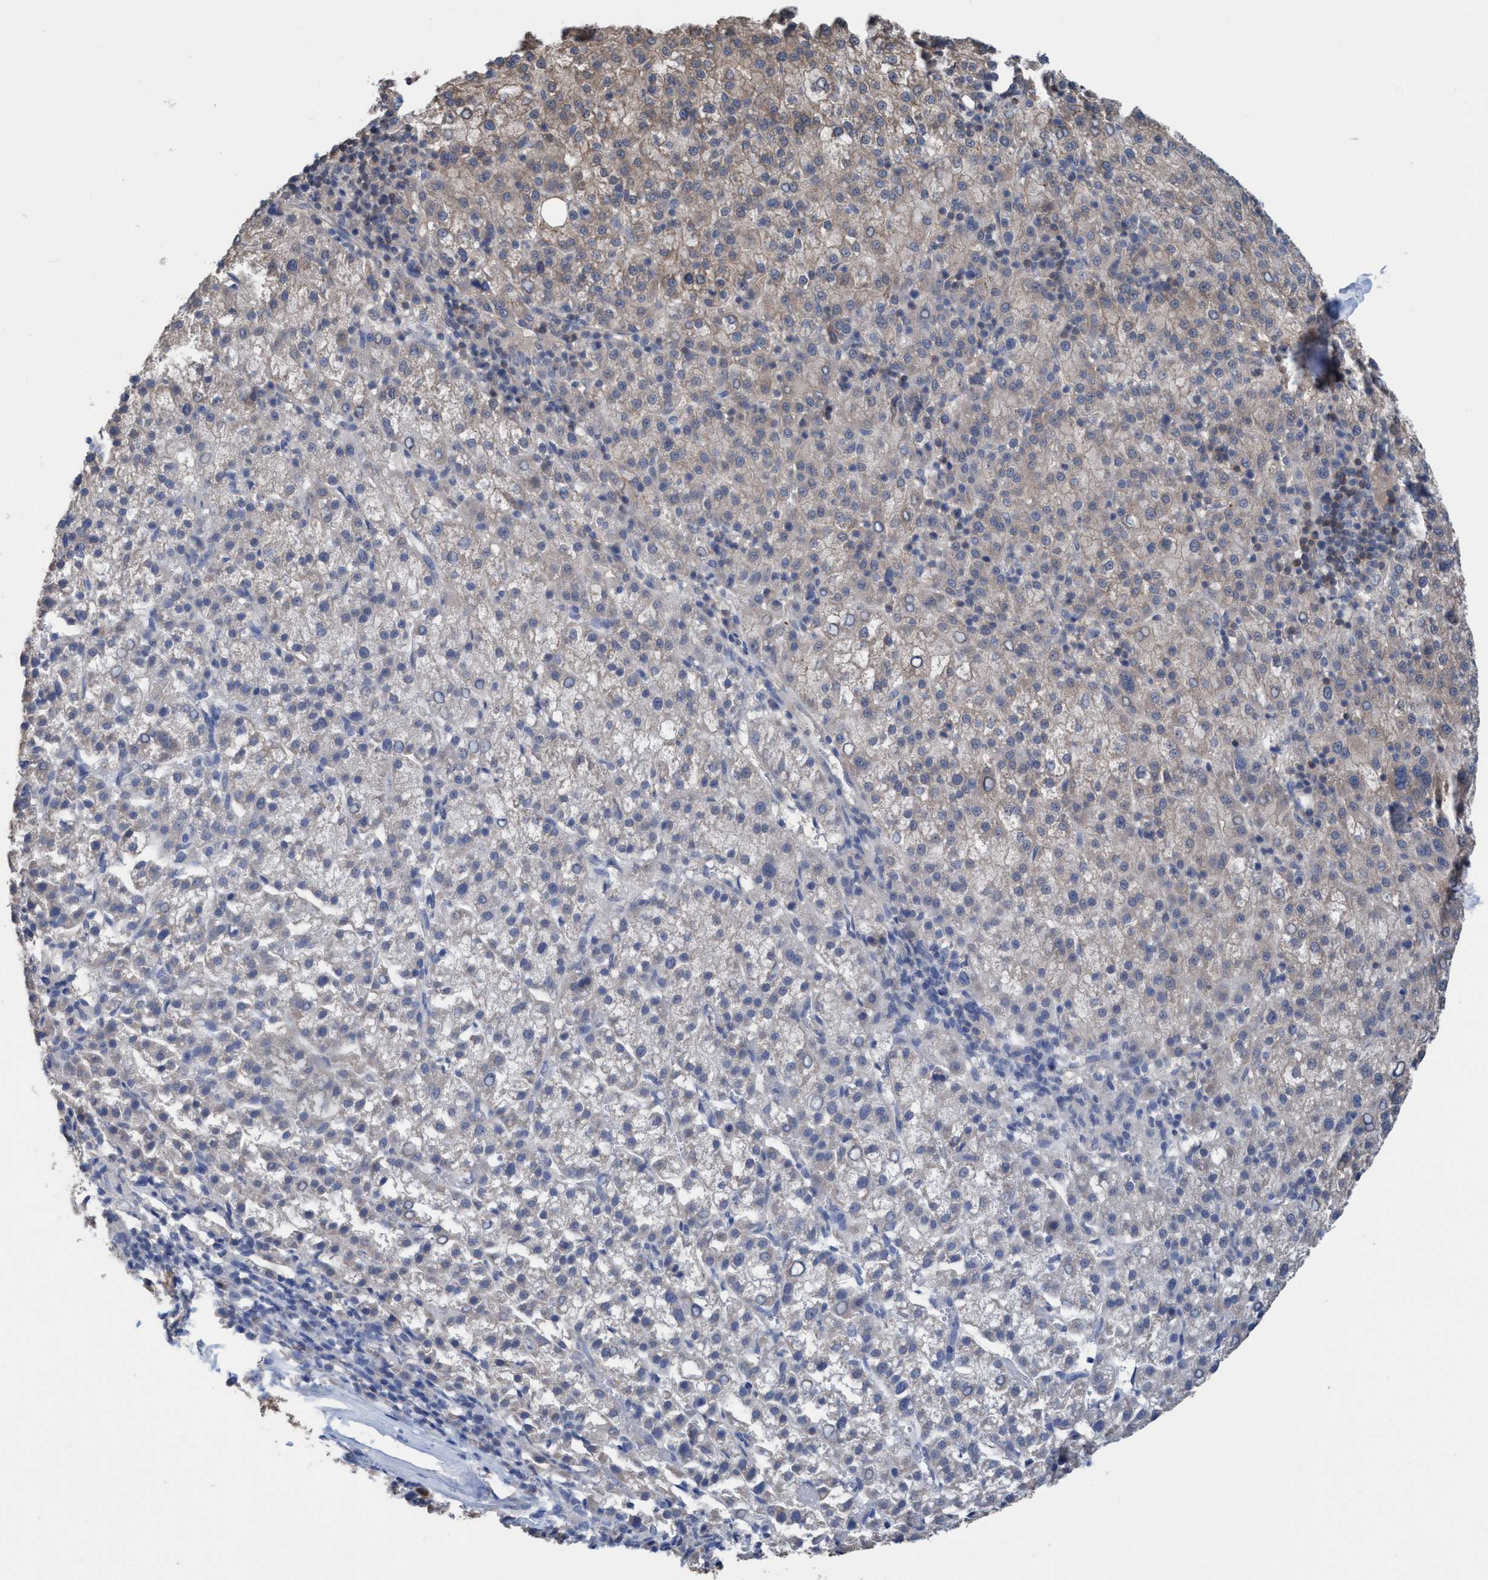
{"staining": {"intensity": "weak", "quantity": "<25%", "location": "cytoplasmic/membranous"}, "tissue": "liver cancer", "cell_type": "Tumor cells", "image_type": "cancer", "snomed": [{"axis": "morphology", "description": "Carcinoma, Hepatocellular, NOS"}, {"axis": "topography", "description": "Liver"}], "caption": "Tumor cells are negative for brown protein staining in hepatocellular carcinoma (liver).", "gene": "GLOD4", "patient": {"sex": "female", "age": 58}}